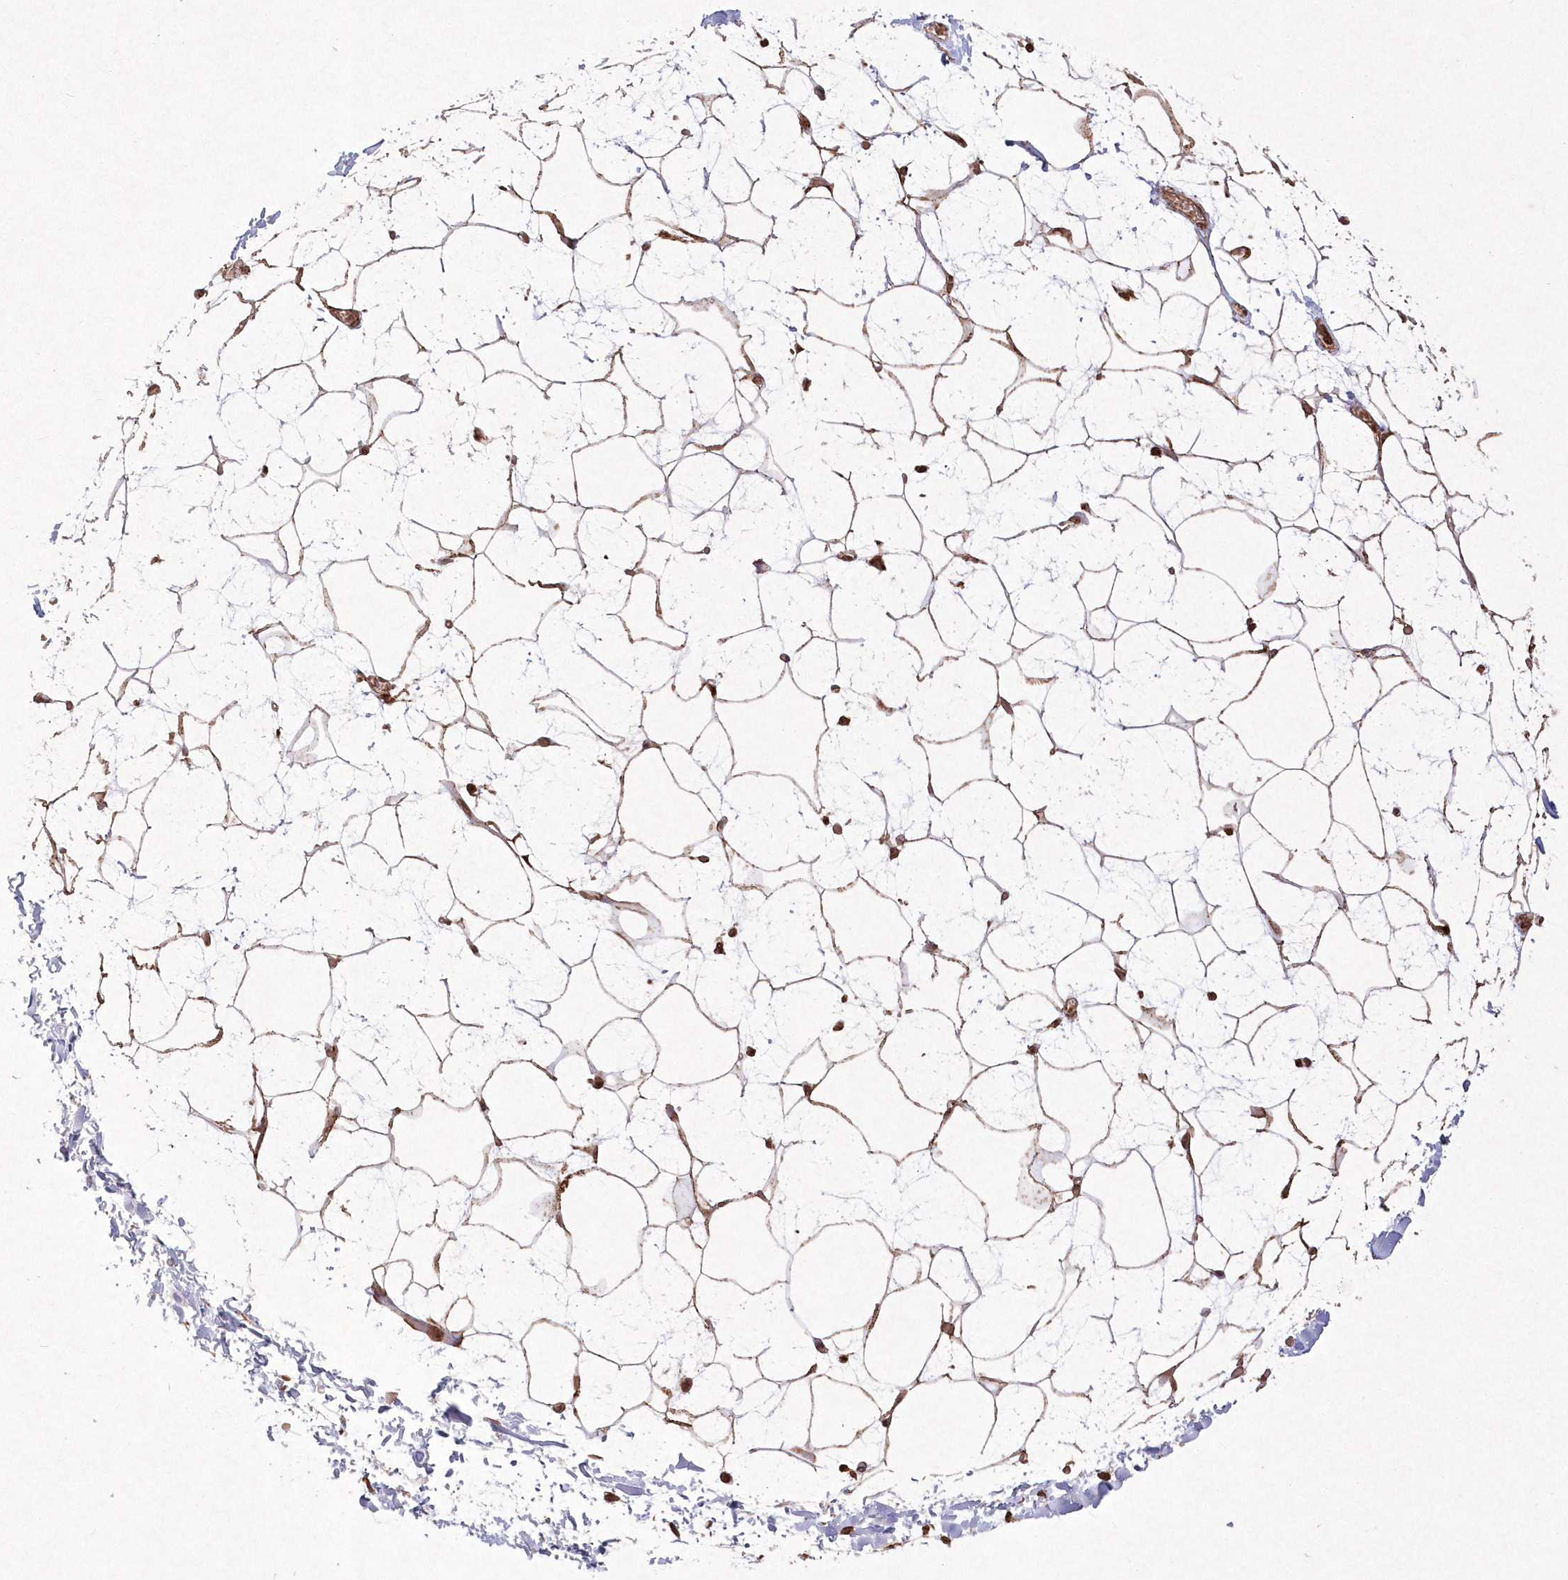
{"staining": {"intensity": "moderate", "quantity": ">75%", "location": "cytoplasmic/membranous,nuclear"}, "tissue": "adipose tissue", "cell_type": "Adipocytes", "image_type": "normal", "snomed": [{"axis": "morphology", "description": "Normal tissue, NOS"}, {"axis": "topography", "description": "Soft tissue"}], "caption": "High-magnification brightfield microscopy of normal adipose tissue stained with DAB (3,3'-diaminobenzidine) (brown) and counterstained with hematoxylin (blue). adipocytes exhibit moderate cytoplasmic/membranous,nuclear staining is appreciated in about>75% of cells.", "gene": "LRPPRC", "patient": {"sex": "male", "age": 72}}